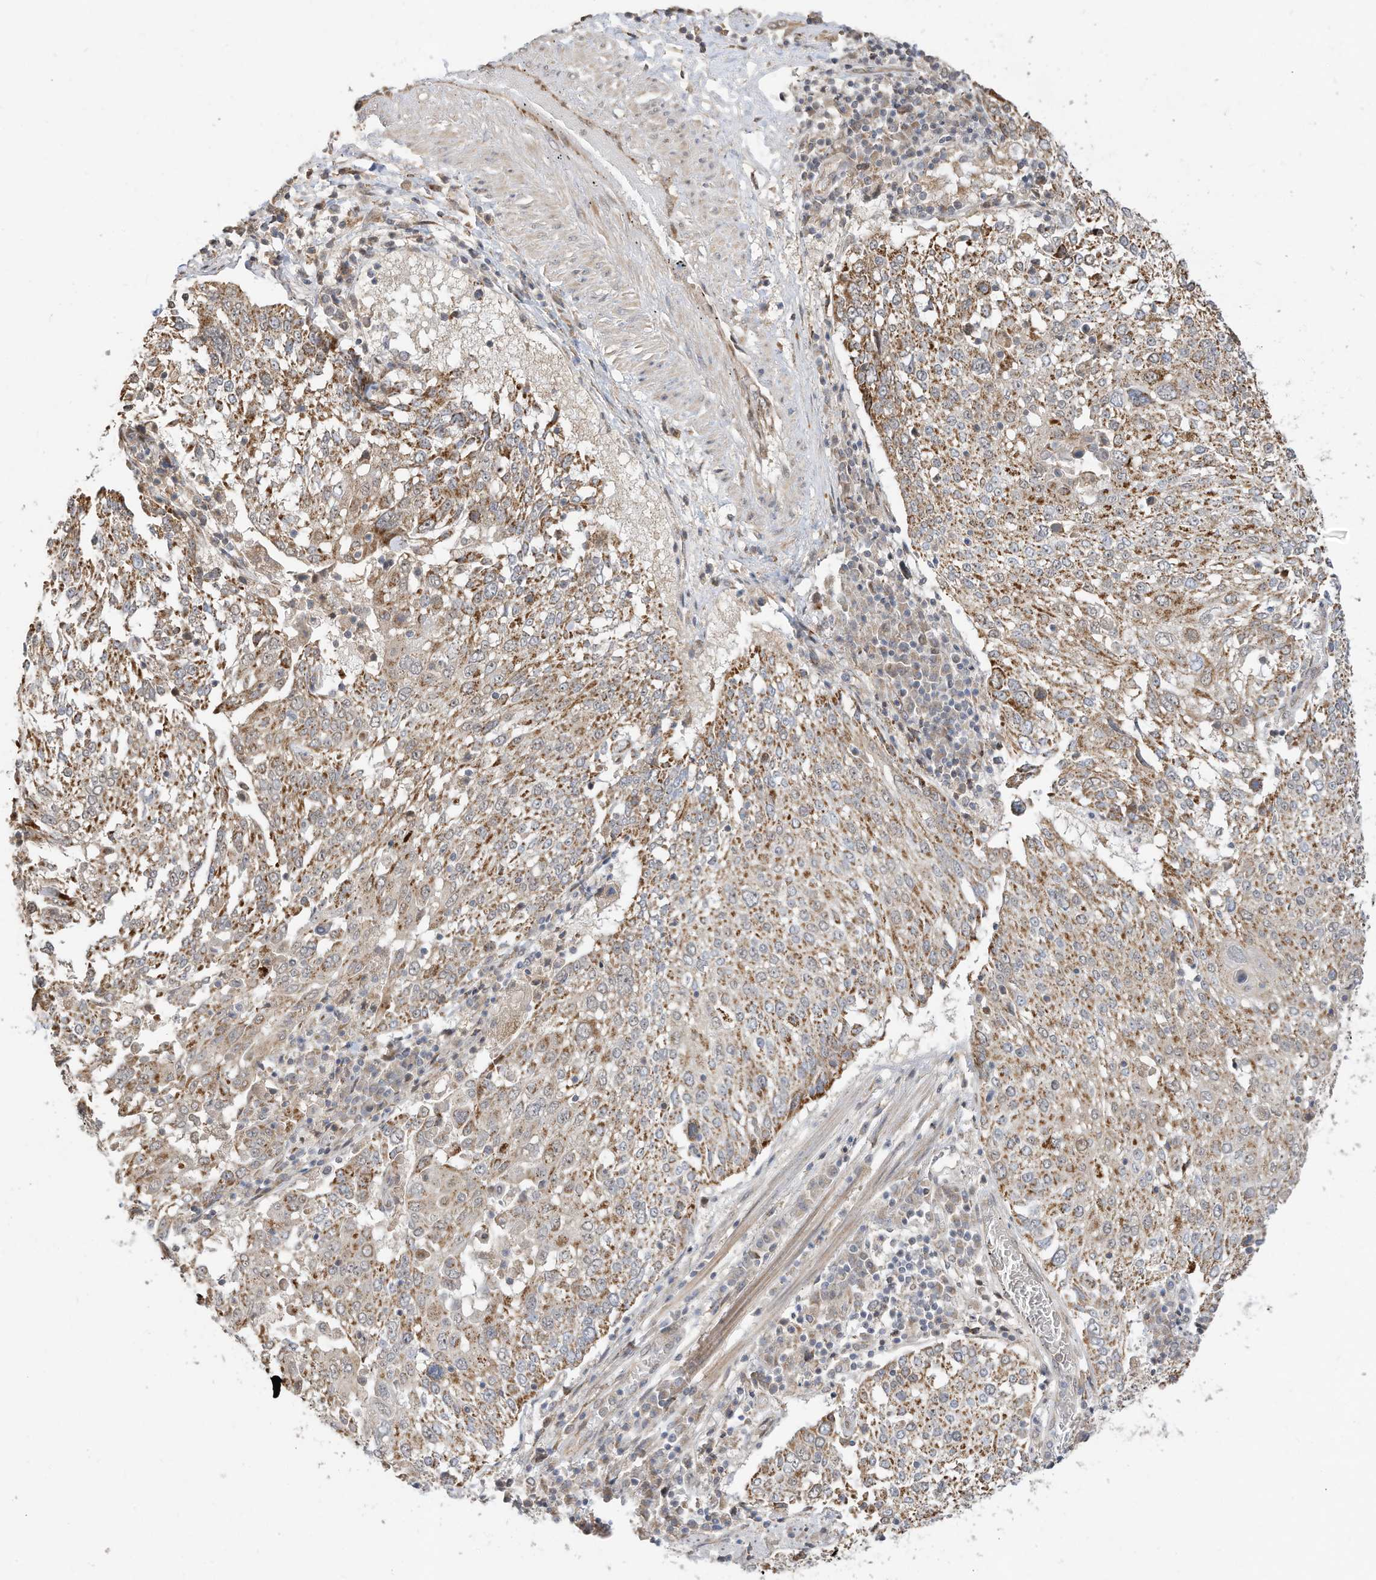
{"staining": {"intensity": "moderate", "quantity": ">75%", "location": "cytoplasmic/membranous"}, "tissue": "lung cancer", "cell_type": "Tumor cells", "image_type": "cancer", "snomed": [{"axis": "morphology", "description": "Squamous cell carcinoma, NOS"}, {"axis": "topography", "description": "Lung"}], "caption": "Lung cancer (squamous cell carcinoma) was stained to show a protein in brown. There is medium levels of moderate cytoplasmic/membranous staining in about >75% of tumor cells.", "gene": "CAGE1", "patient": {"sex": "male", "age": 65}}